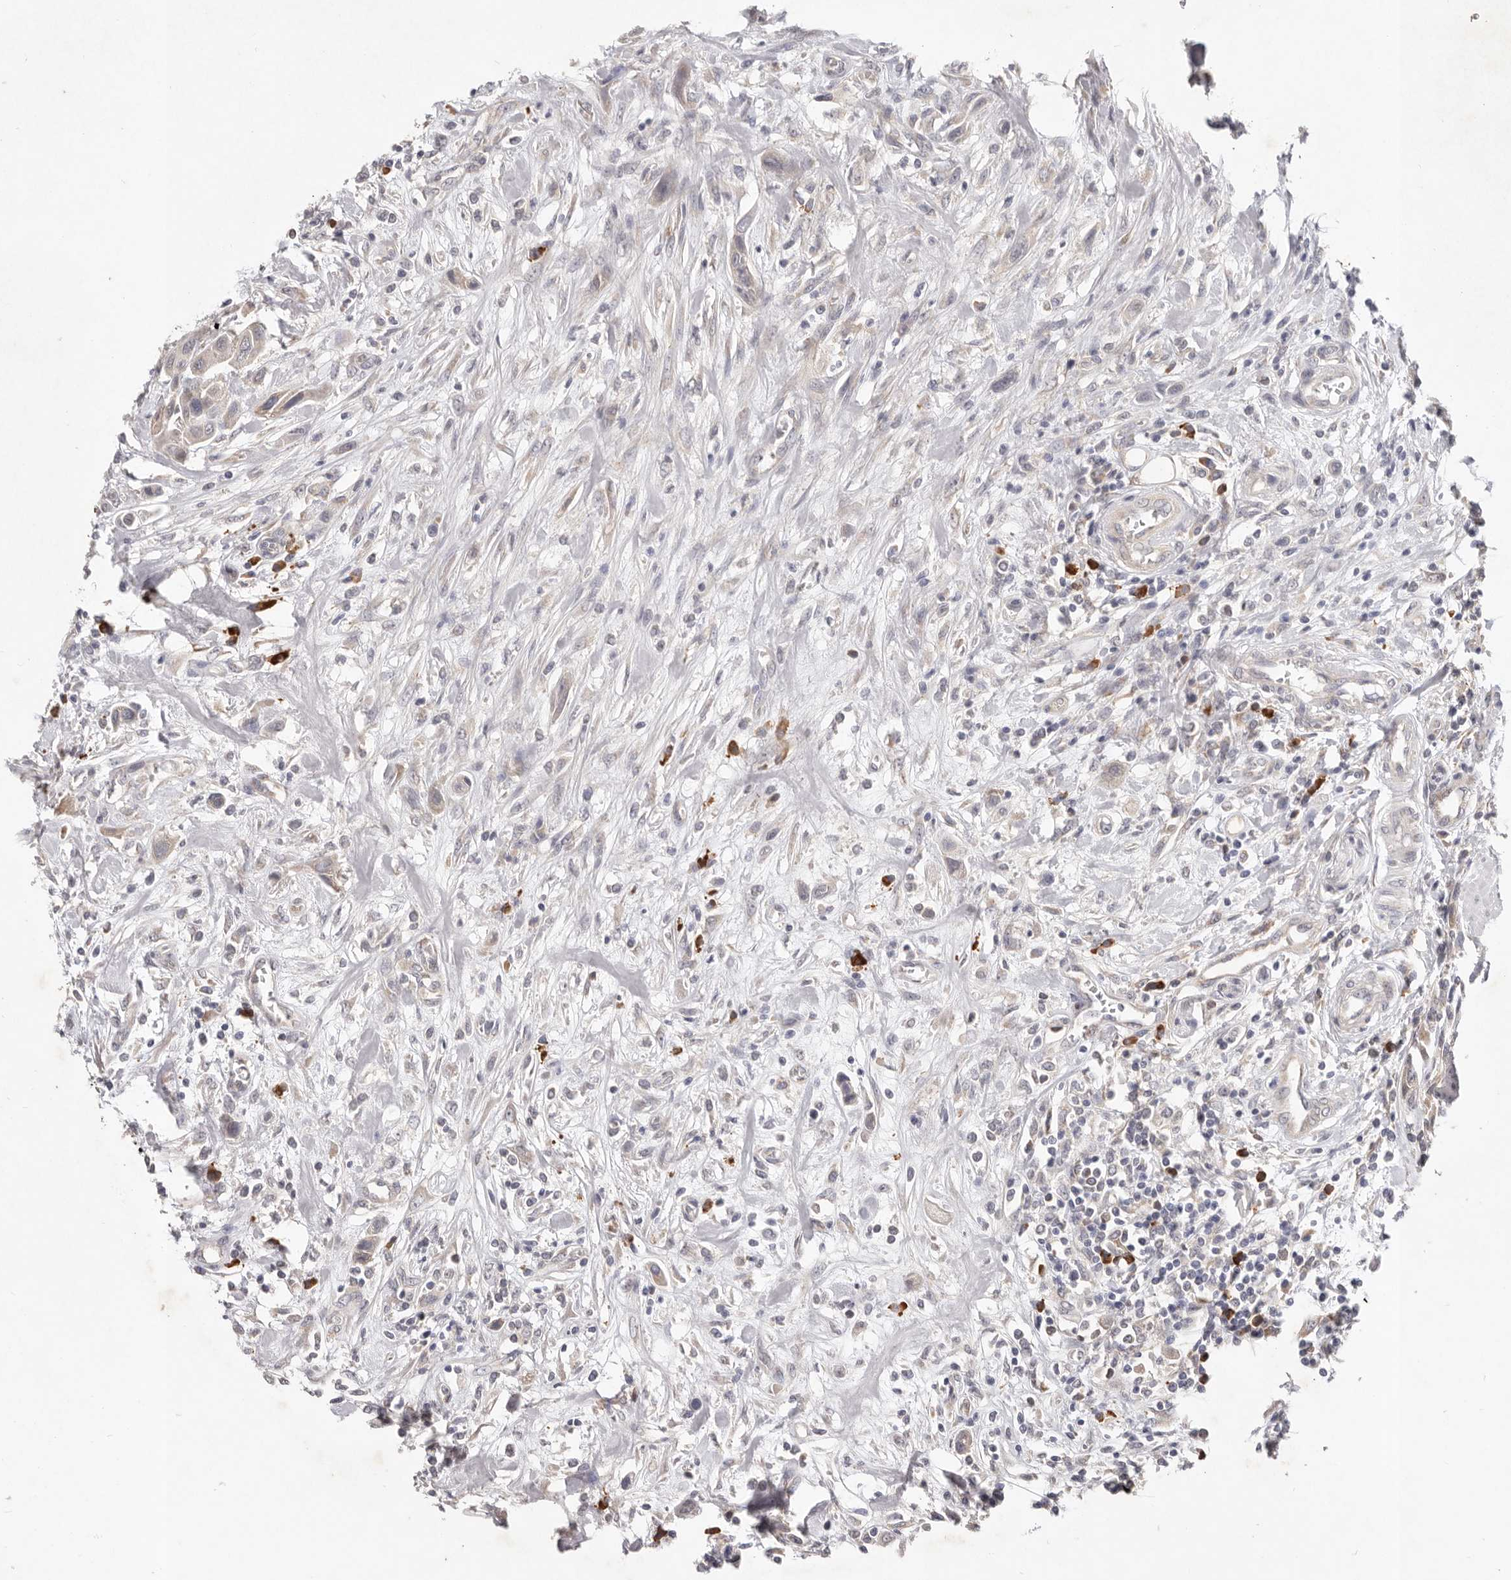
{"staining": {"intensity": "negative", "quantity": "none", "location": "none"}, "tissue": "urothelial cancer", "cell_type": "Tumor cells", "image_type": "cancer", "snomed": [{"axis": "morphology", "description": "Urothelial carcinoma, High grade"}, {"axis": "topography", "description": "Urinary bladder"}], "caption": "Tumor cells are negative for brown protein staining in urothelial cancer.", "gene": "WDR77", "patient": {"sex": "male", "age": 50}}